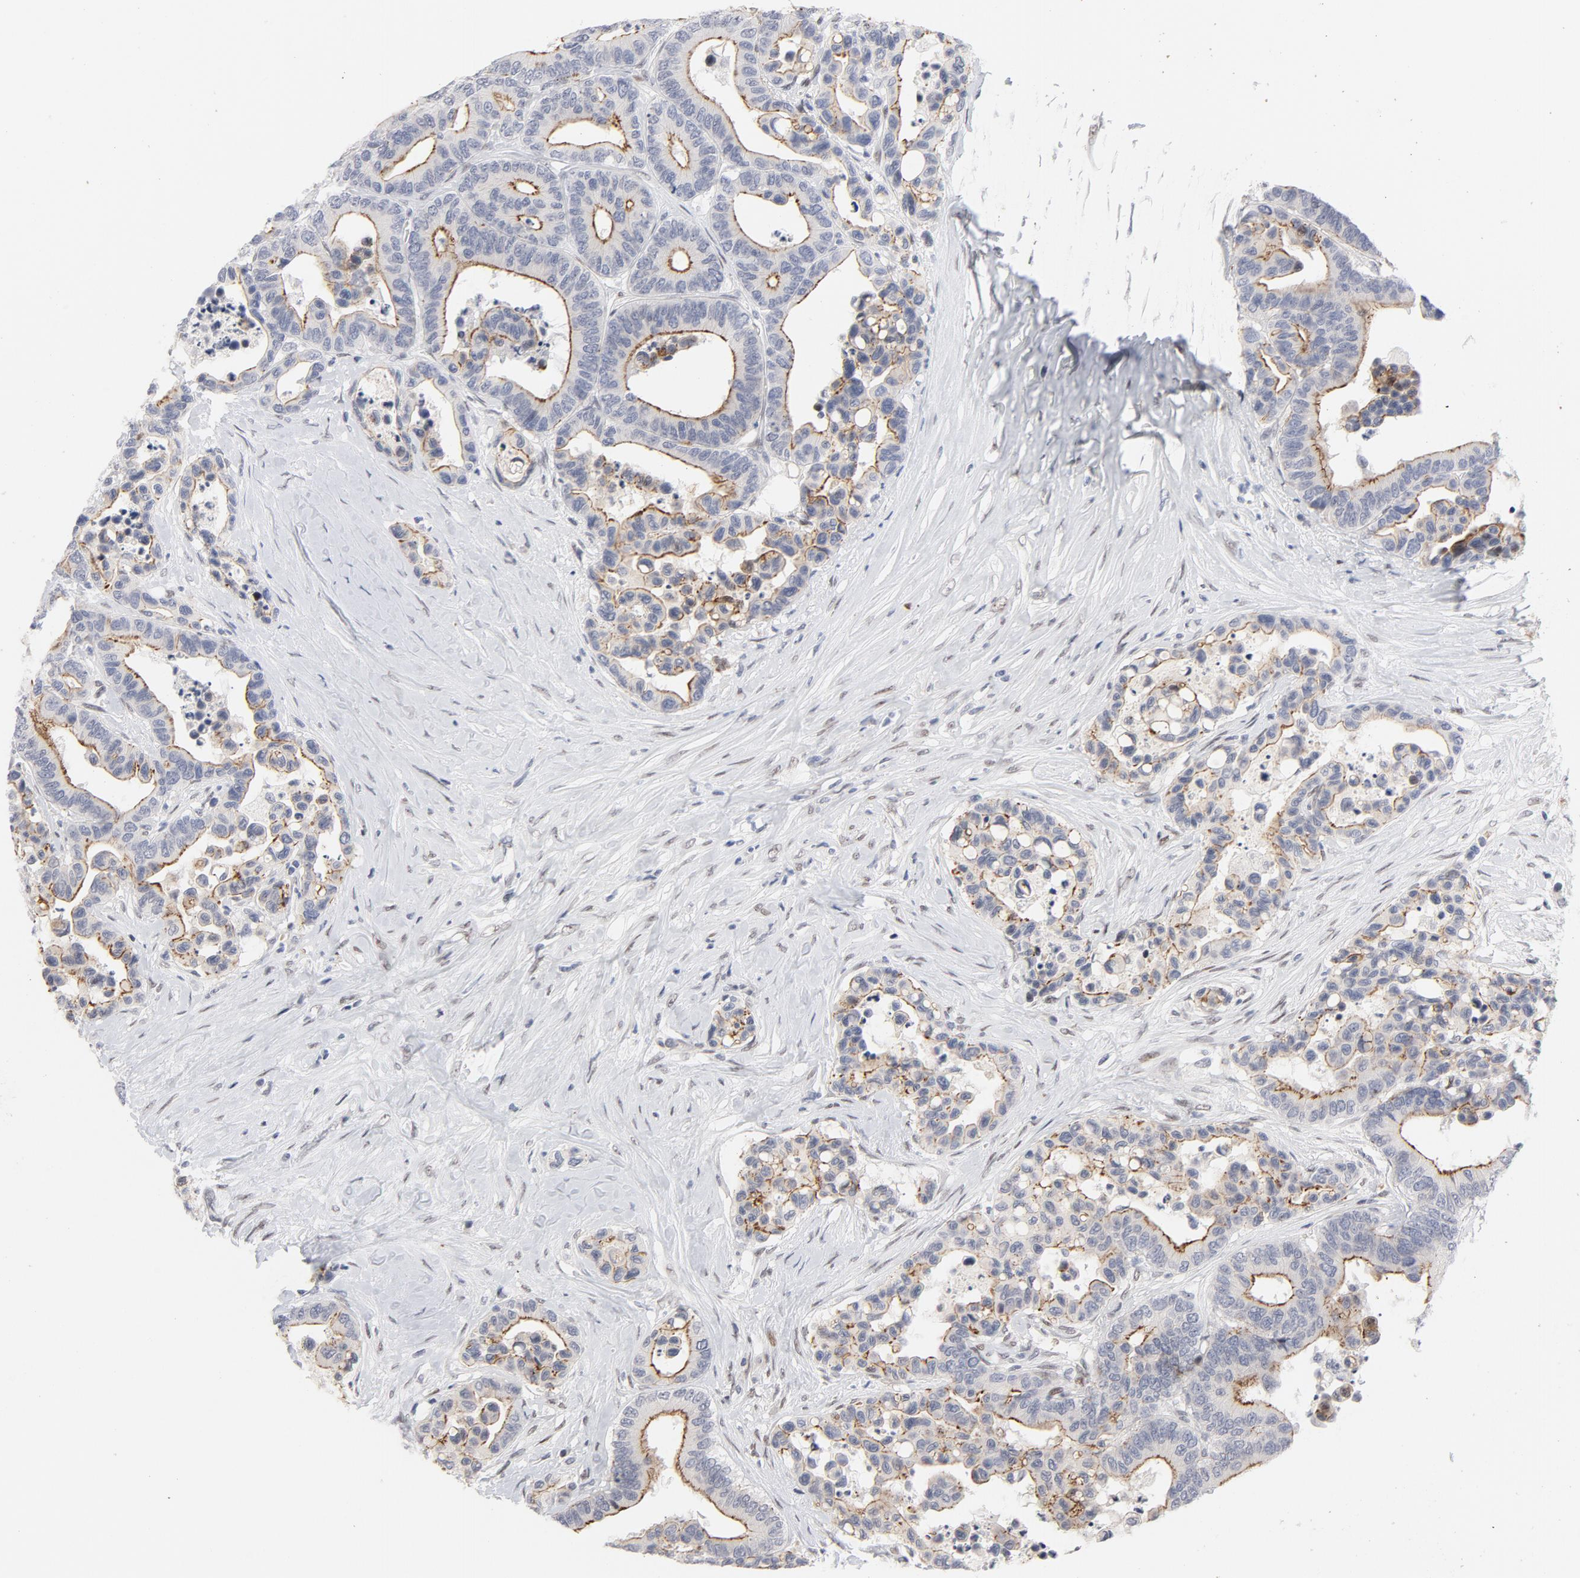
{"staining": {"intensity": "moderate", "quantity": "25%-75%", "location": "cytoplasmic/membranous"}, "tissue": "colorectal cancer", "cell_type": "Tumor cells", "image_type": "cancer", "snomed": [{"axis": "morphology", "description": "Adenocarcinoma, NOS"}, {"axis": "topography", "description": "Colon"}], "caption": "Colorectal cancer (adenocarcinoma) tissue displays moderate cytoplasmic/membranous positivity in about 25%-75% of tumor cells", "gene": "NFIC", "patient": {"sex": "male", "age": 82}}